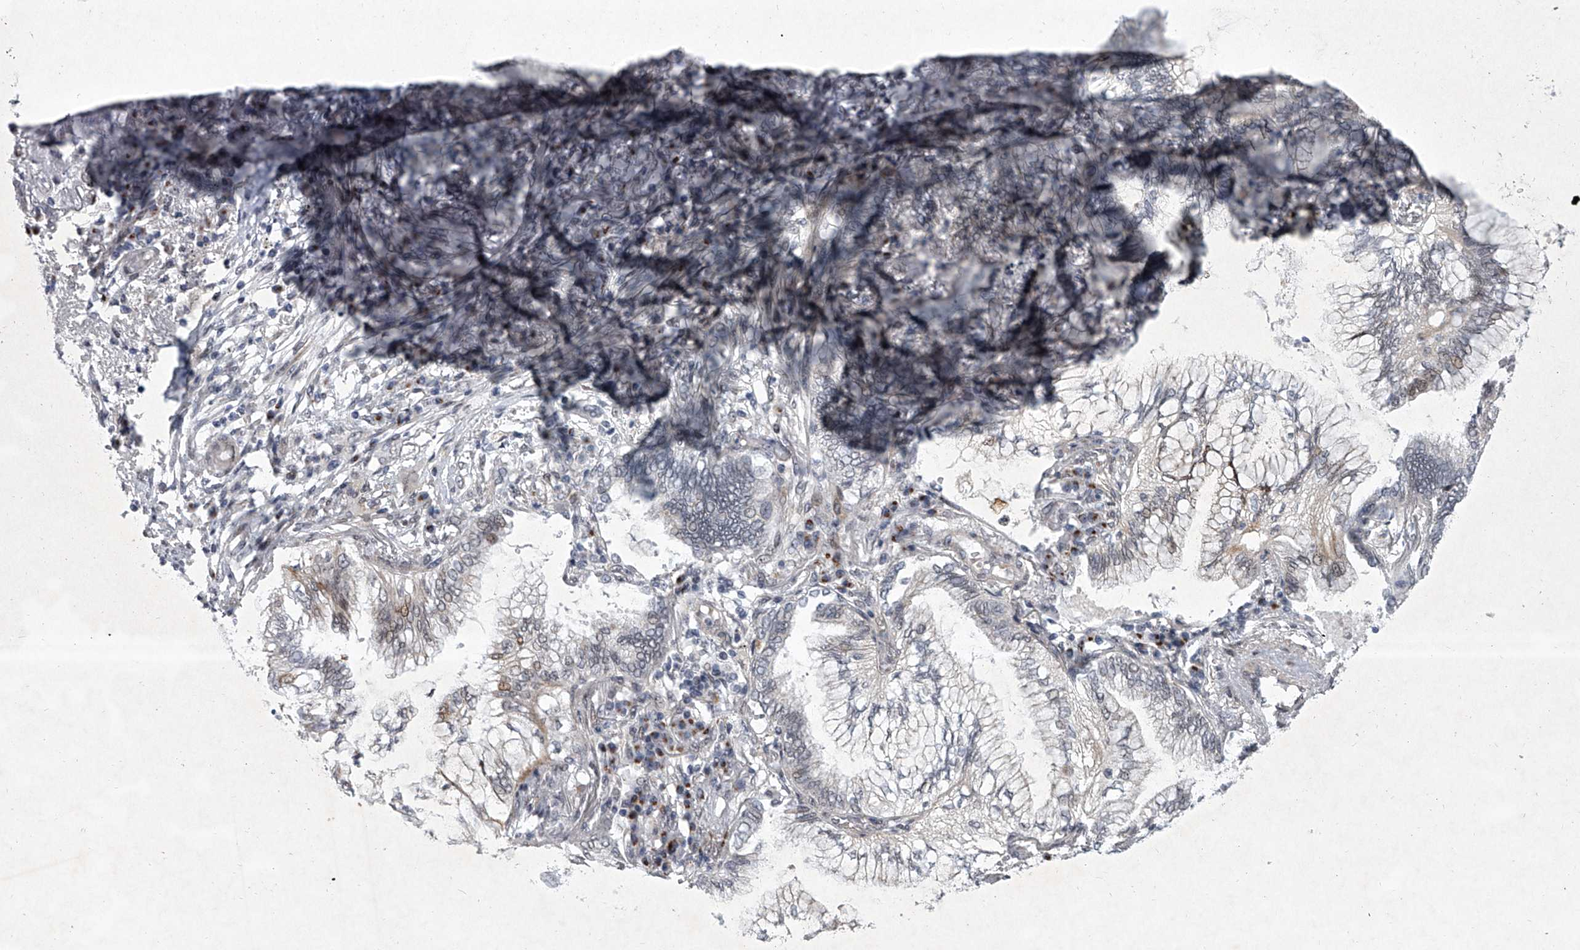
{"staining": {"intensity": "moderate", "quantity": "<25%", "location": "nuclear"}, "tissue": "lung cancer", "cell_type": "Tumor cells", "image_type": "cancer", "snomed": [{"axis": "morphology", "description": "Adenocarcinoma, NOS"}, {"axis": "topography", "description": "Lung"}], "caption": "This photomicrograph shows lung cancer (adenocarcinoma) stained with immunohistochemistry to label a protein in brown. The nuclear of tumor cells show moderate positivity for the protein. Nuclei are counter-stained blue.", "gene": "MLLT1", "patient": {"sex": "female", "age": 70}}